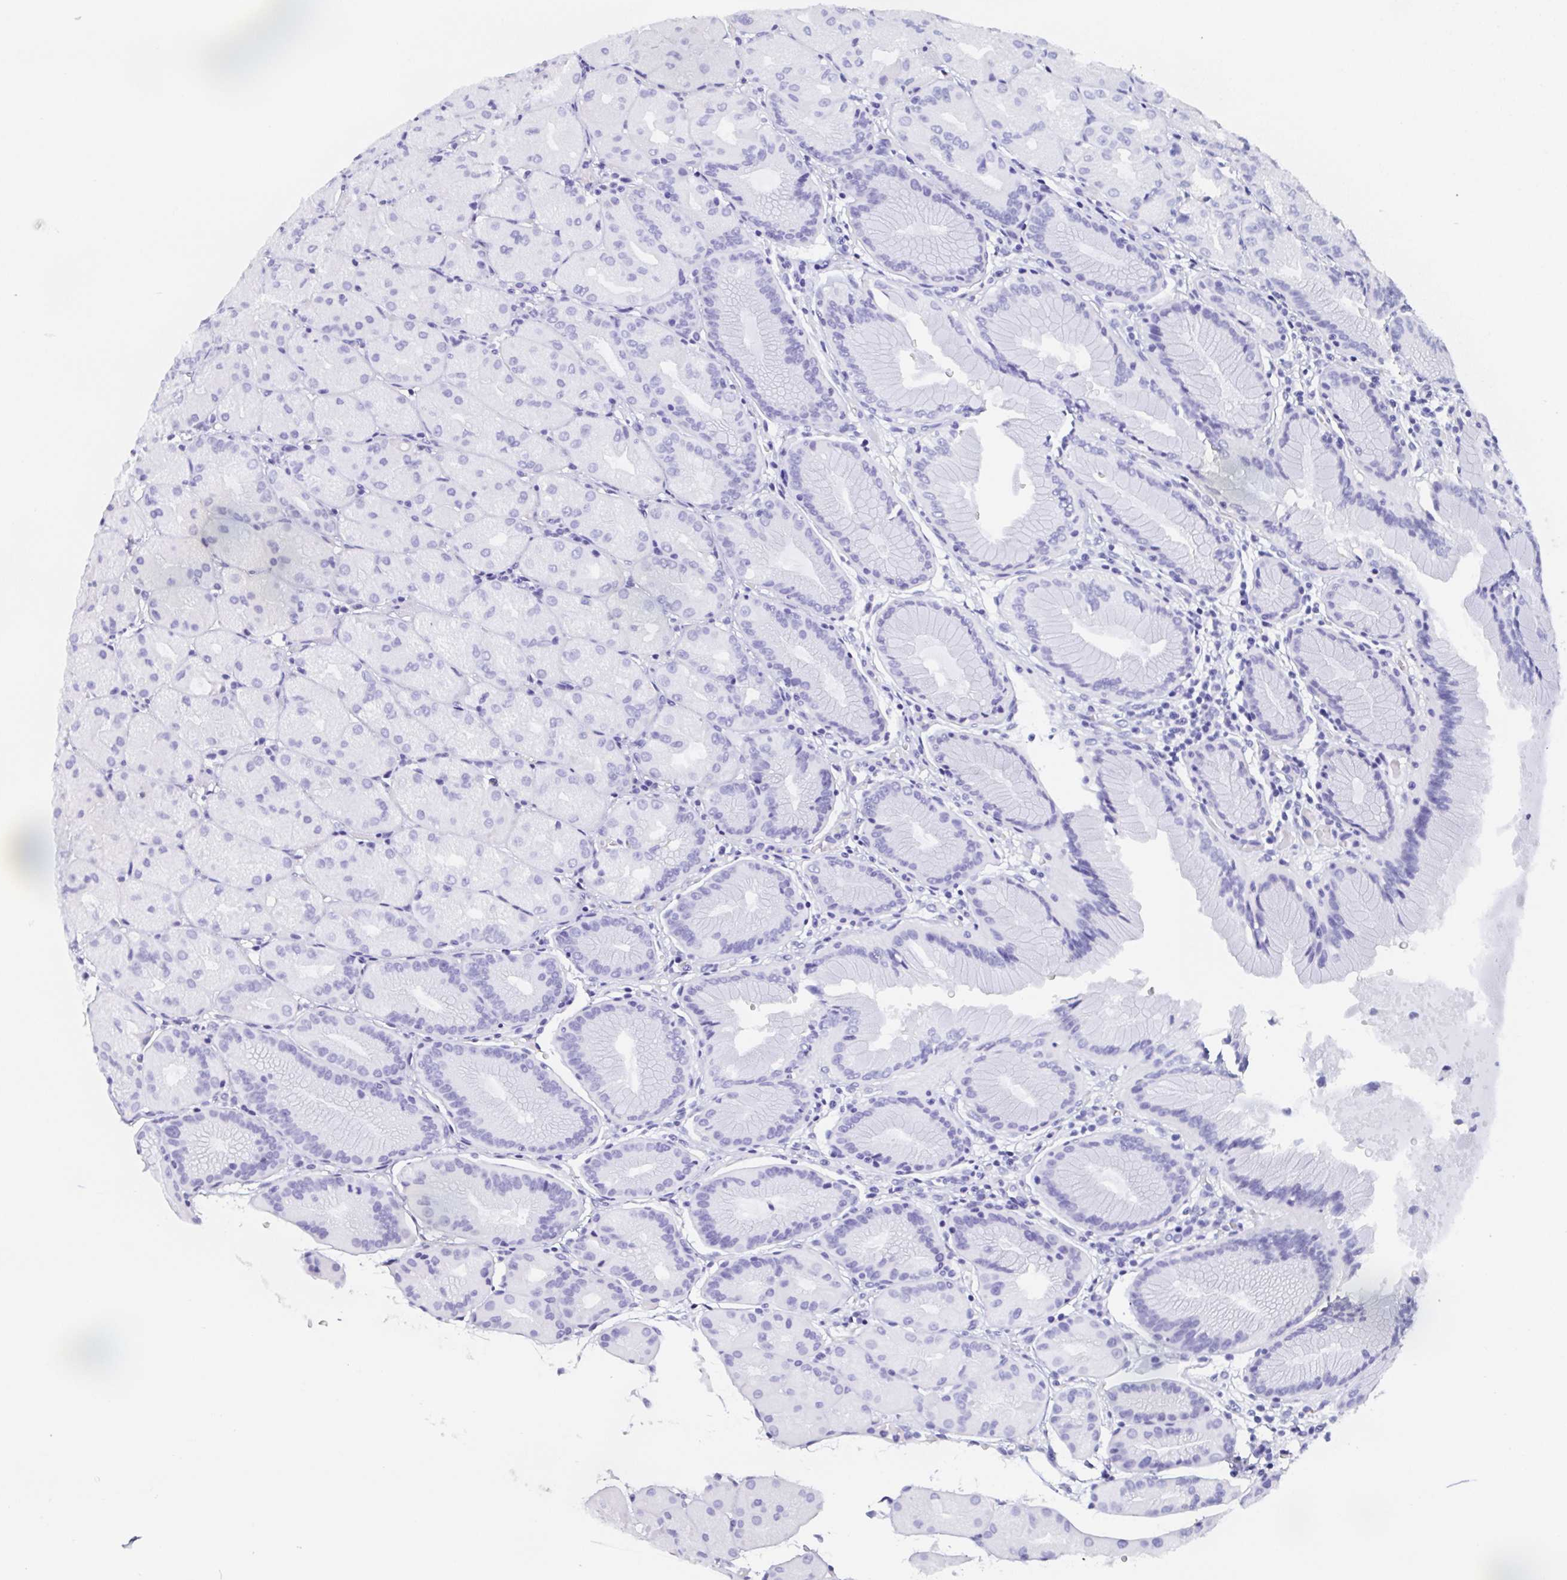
{"staining": {"intensity": "negative", "quantity": "none", "location": "none"}, "tissue": "stomach", "cell_type": "Glandular cells", "image_type": "normal", "snomed": [{"axis": "morphology", "description": "Normal tissue, NOS"}, {"axis": "topography", "description": "Stomach, upper"}, {"axis": "topography", "description": "Stomach"}], "caption": "The micrograph reveals no staining of glandular cells in benign stomach. (Immunohistochemistry, brightfield microscopy, high magnification).", "gene": "POU2F3", "patient": {"sex": "male", "age": 48}}